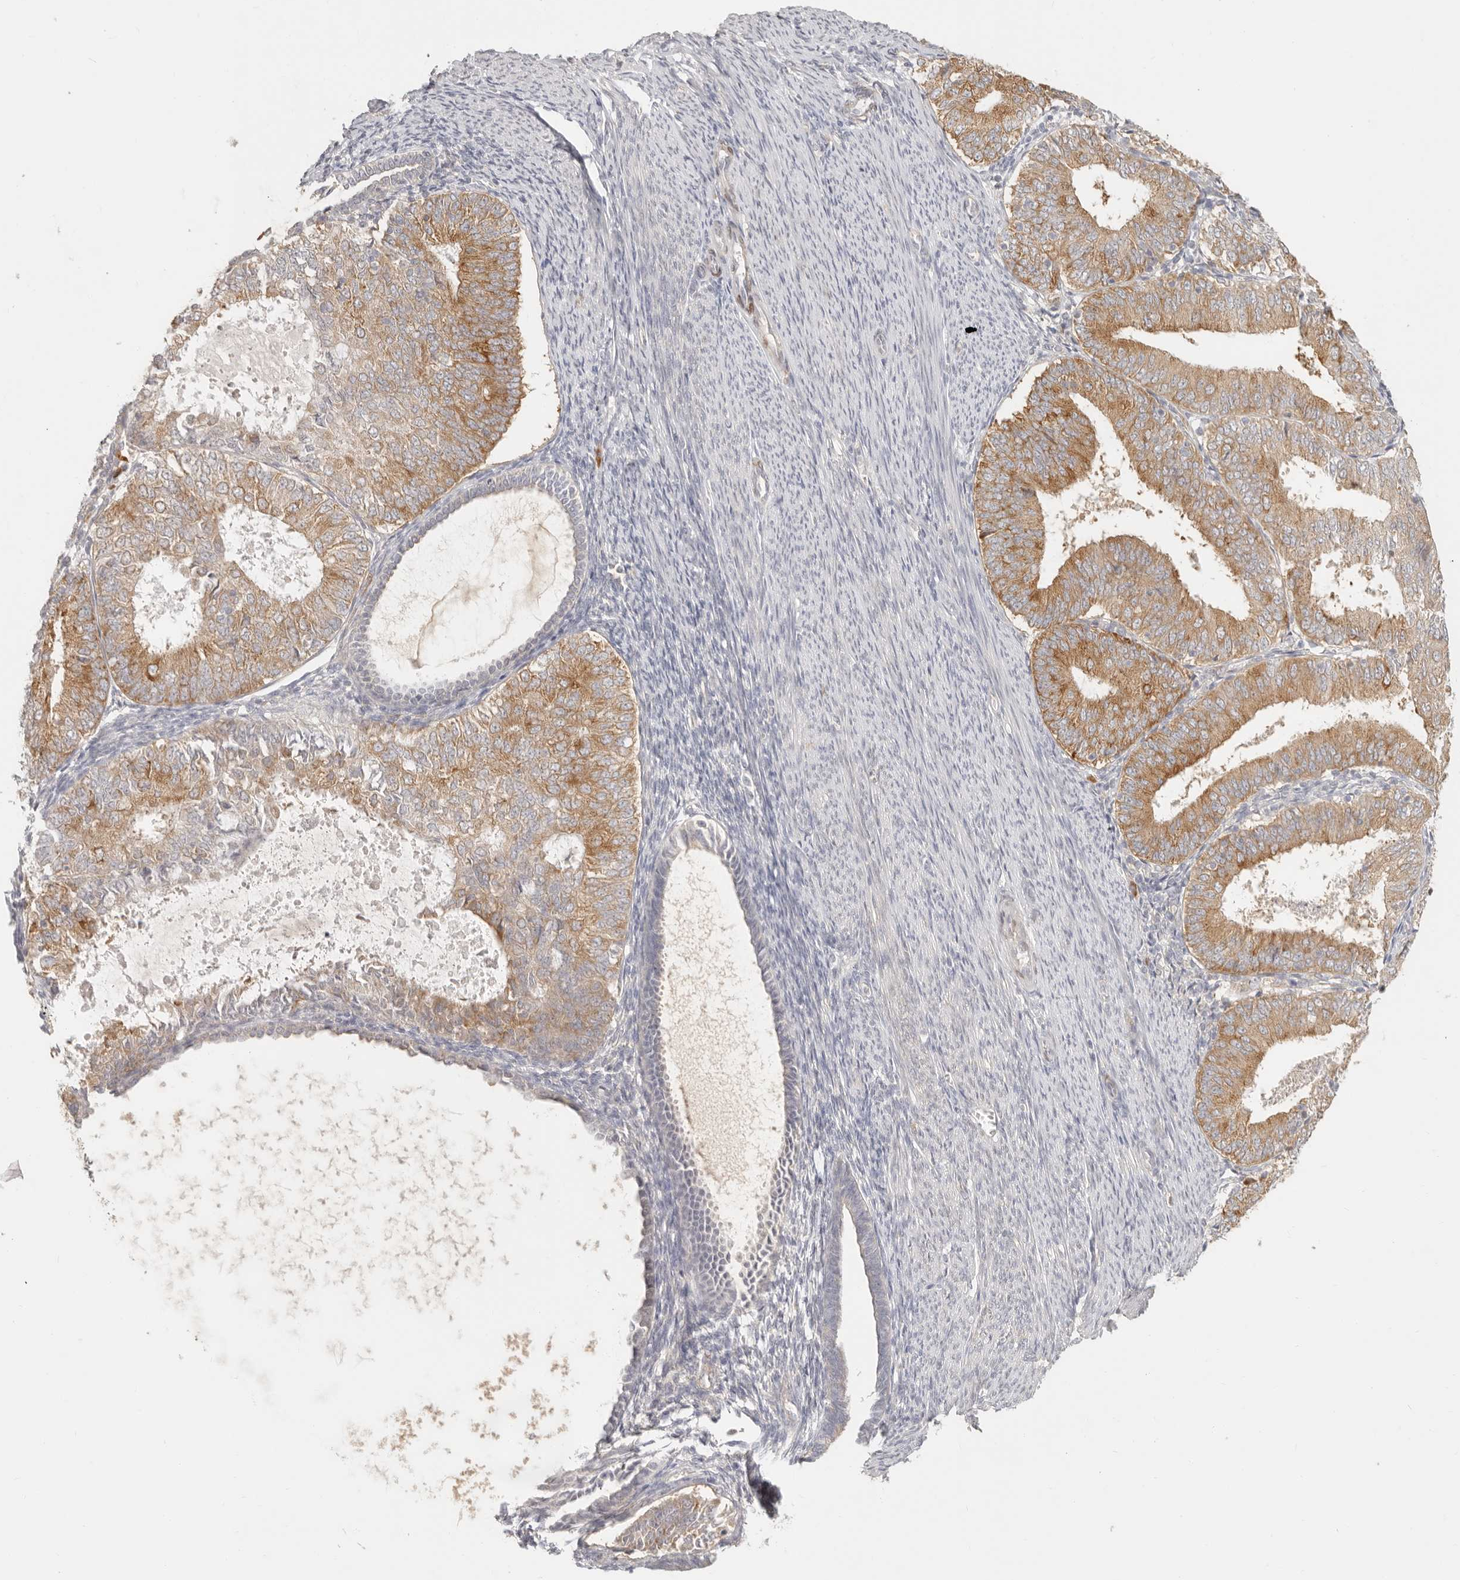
{"staining": {"intensity": "moderate", "quantity": "25%-75%", "location": "cytoplasmic/membranous"}, "tissue": "endometrial cancer", "cell_type": "Tumor cells", "image_type": "cancer", "snomed": [{"axis": "morphology", "description": "Adenocarcinoma, NOS"}, {"axis": "topography", "description": "Endometrium"}], "caption": "This is an image of immunohistochemistry (IHC) staining of endometrial cancer (adenocarcinoma), which shows moderate staining in the cytoplasmic/membranous of tumor cells.", "gene": "PABPC4", "patient": {"sex": "female", "age": 57}}